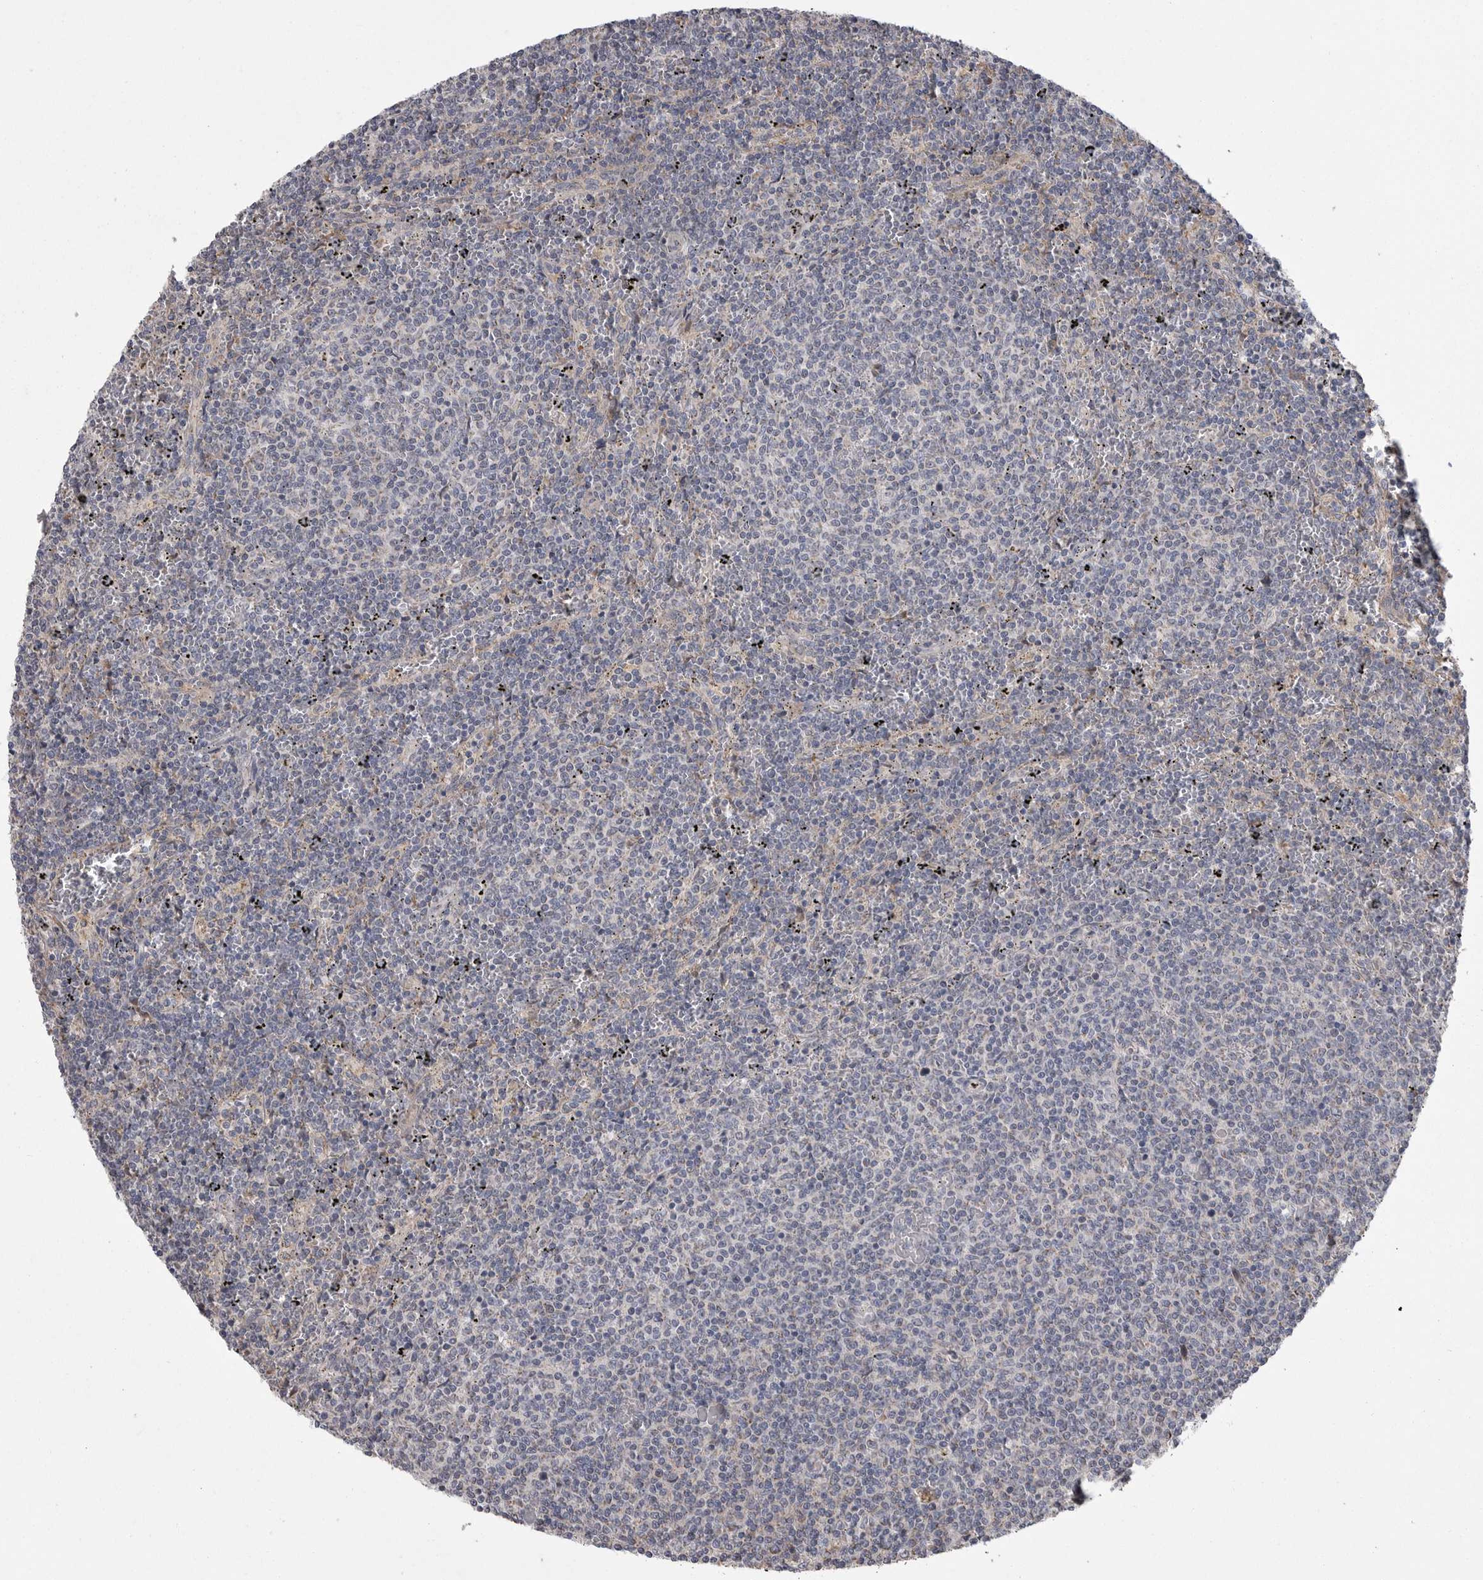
{"staining": {"intensity": "negative", "quantity": "none", "location": "none"}, "tissue": "lymphoma", "cell_type": "Tumor cells", "image_type": "cancer", "snomed": [{"axis": "morphology", "description": "Malignant lymphoma, non-Hodgkin's type, Low grade"}, {"axis": "topography", "description": "Spleen"}], "caption": "Immunohistochemistry image of neoplastic tissue: human lymphoma stained with DAB (3,3'-diaminobenzidine) reveals no significant protein positivity in tumor cells.", "gene": "CRP", "patient": {"sex": "female", "age": 50}}